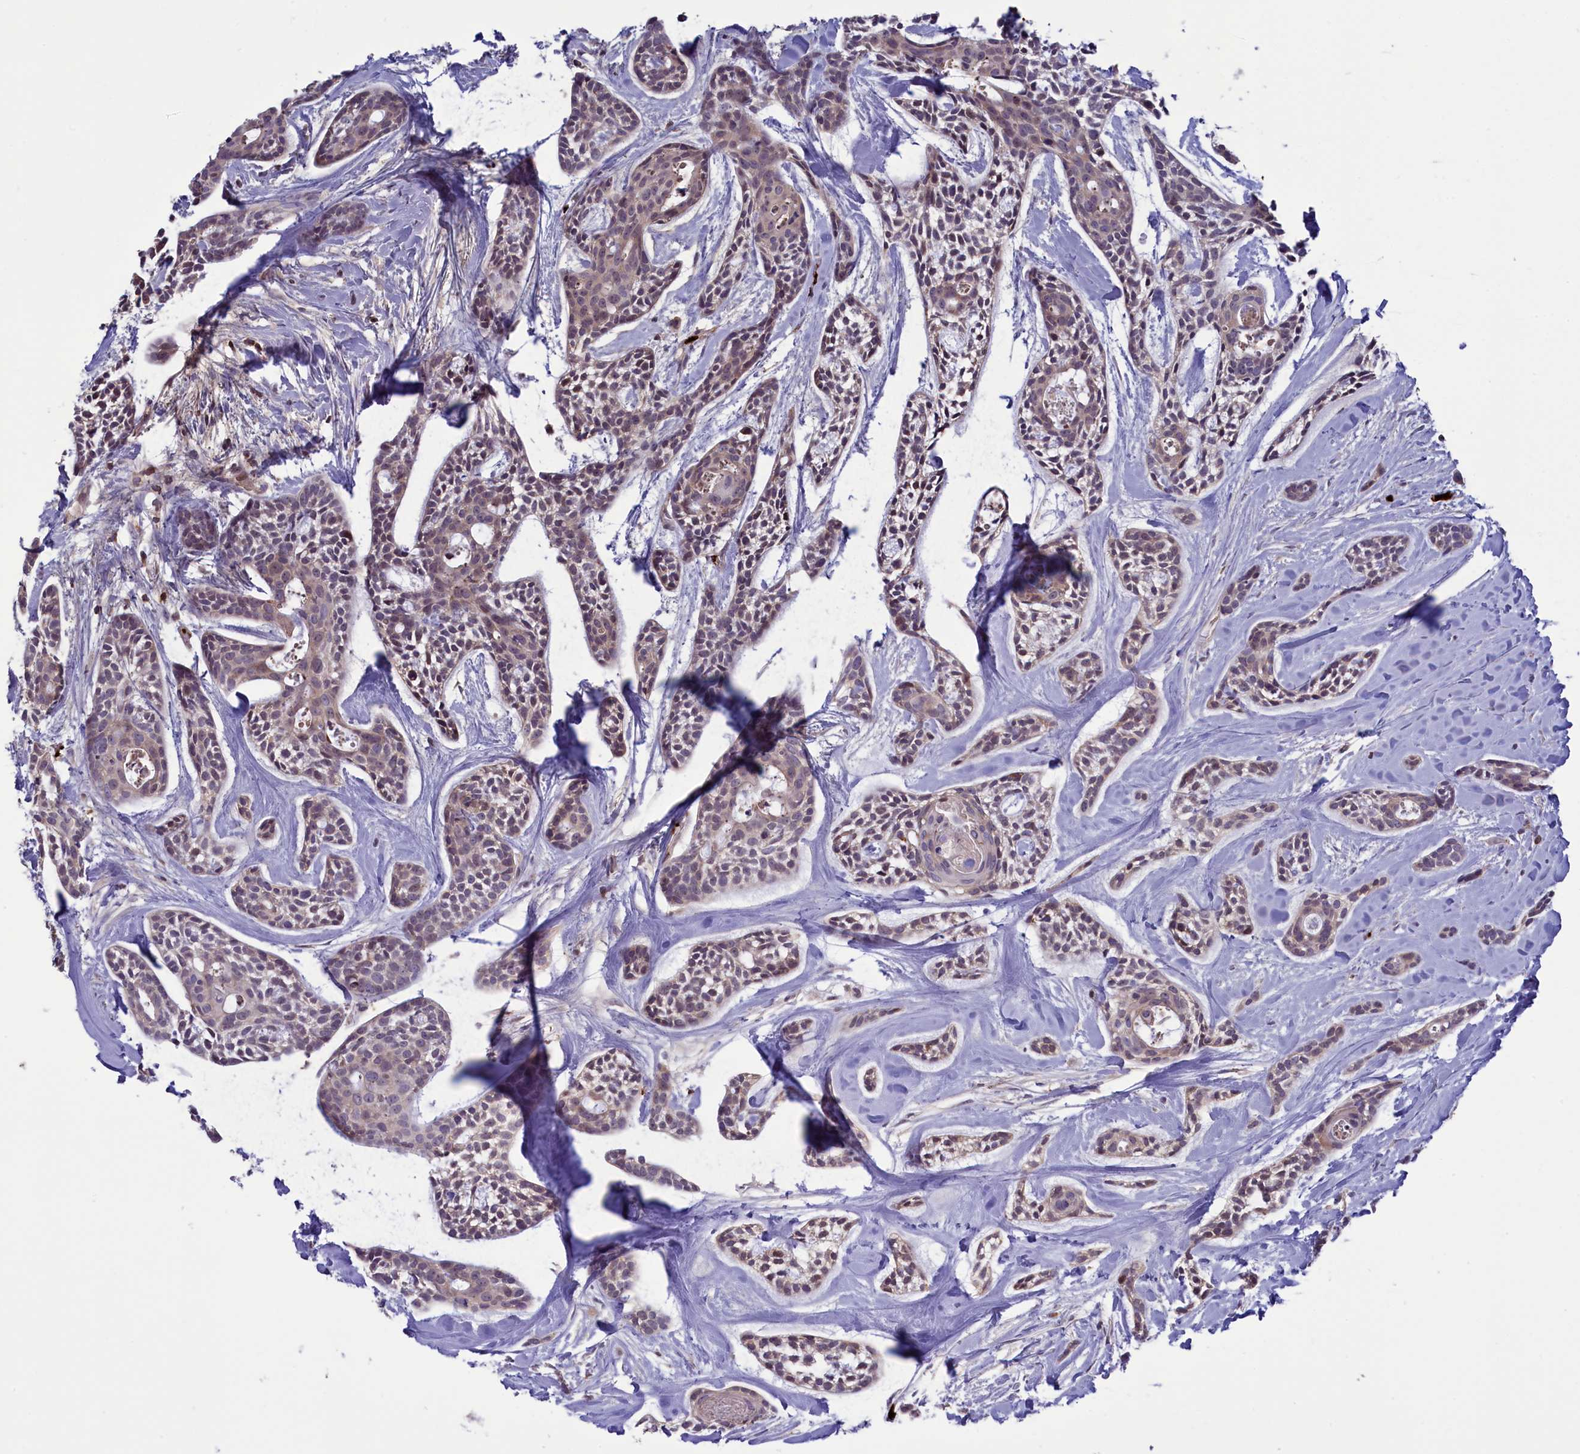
{"staining": {"intensity": "weak", "quantity": "<25%", "location": "cytoplasmic/membranous"}, "tissue": "head and neck cancer", "cell_type": "Tumor cells", "image_type": "cancer", "snomed": [{"axis": "morphology", "description": "Adenocarcinoma, NOS"}, {"axis": "topography", "description": "Subcutis"}, {"axis": "topography", "description": "Head-Neck"}], "caption": "This is a photomicrograph of IHC staining of head and neck adenocarcinoma, which shows no staining in tumor cells.", "gene": "HEATR3", "patient": {"sex": "female", "age": 73}}